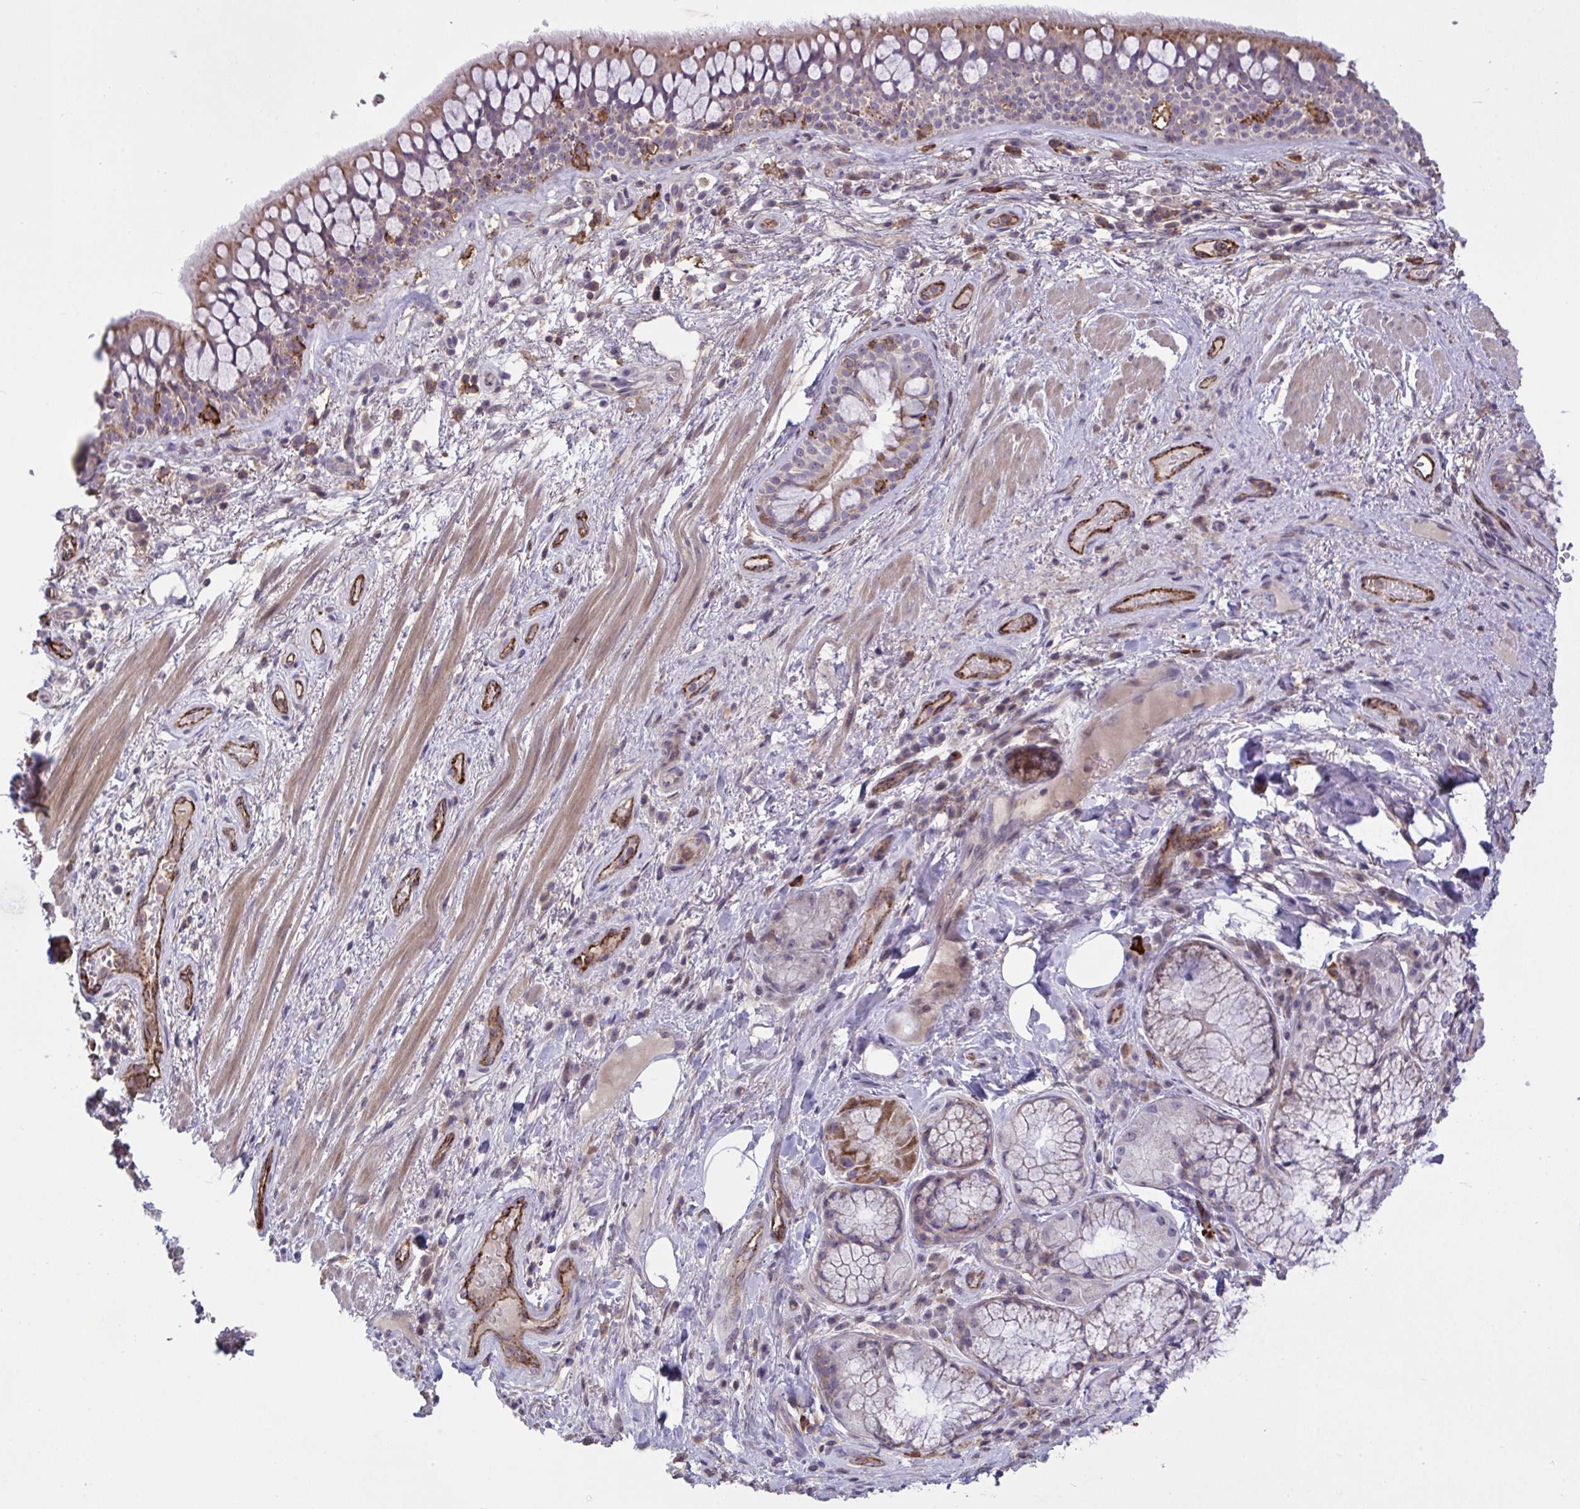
{"staining": {"intensity": "moderate", "quantity": "25%-75%", "location": "cytoplasmic/membranous"}, "tissue": "soft tissue", "cell_type": "Chondrocytes", "image_type": "normal", "snomed": [{"axis": "morphology", "description": "Normal tissue, NOS"}, {"axis": "topography", "description": "Cartilage tissue"}, {"axis": "topography", "description": "Bronchus"}], "caption": "The histopathology image reveals a brown stain indicating the presence of a protein in the cytoplasmic/membranous of chondrocytes in soft tissue. (Brightfield microscopy of DAB IHC at high magnification).", "gene": "CD101", "patient": {"sex": "male", "age": 64}}